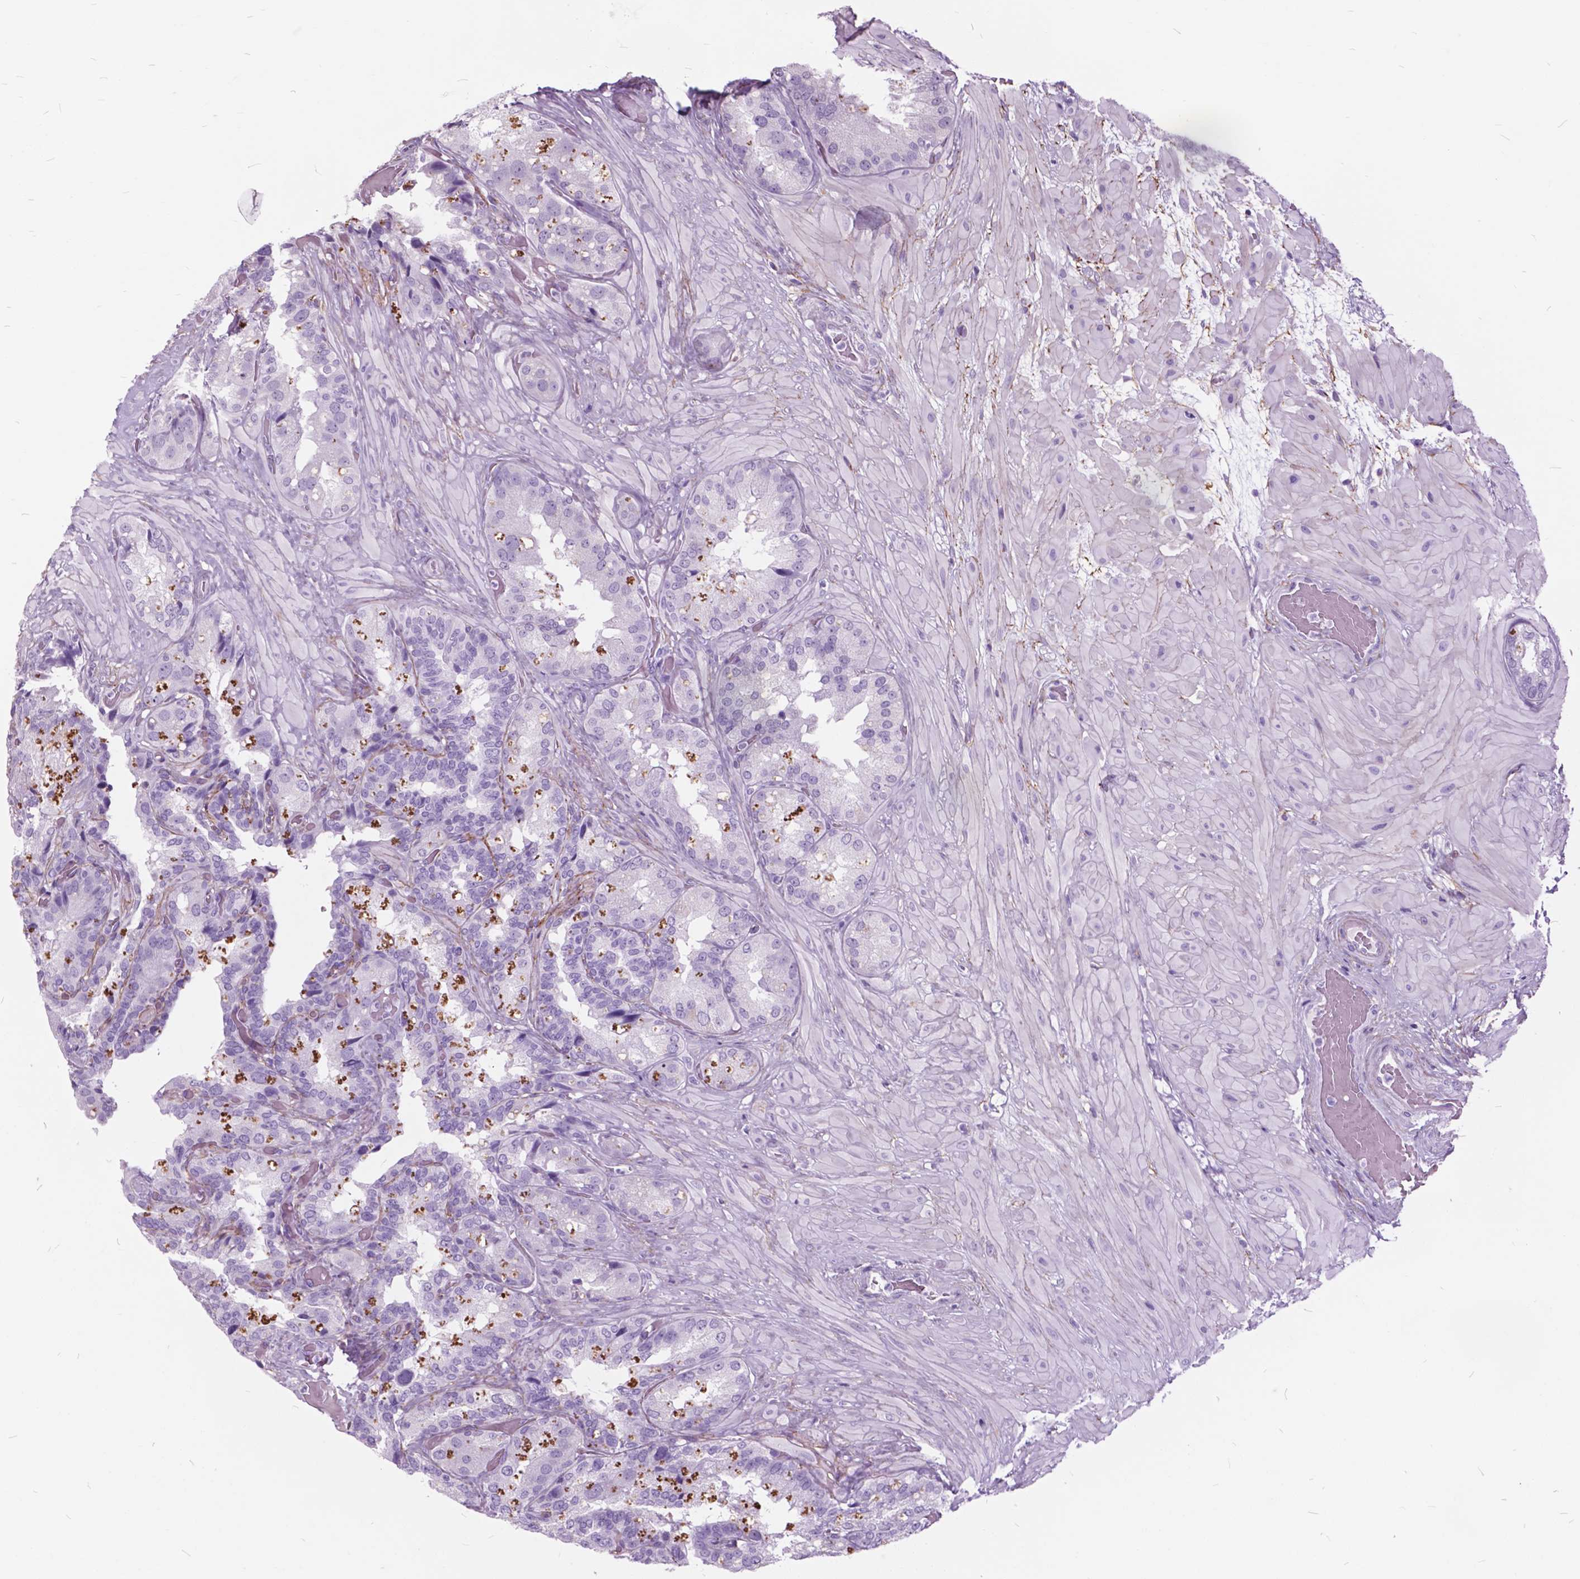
{"staining": {"intensity": "negative", "quantity": "none", "location": "none"}, "tissue": "seminal vesicle", "cell_type": "Glandular cells", "image_type": "normal", "snomed": [{"axis": "morphology", "description": "Normal tissue, NOS"}, {"axis": "topography", "description": "Seminal veicle"}], "caption": "The micrograph shows no significant expression in glandular cells of seminal vesicle.", "gene": "GDF9", "patient": {"sex": "male", "age": 60}}